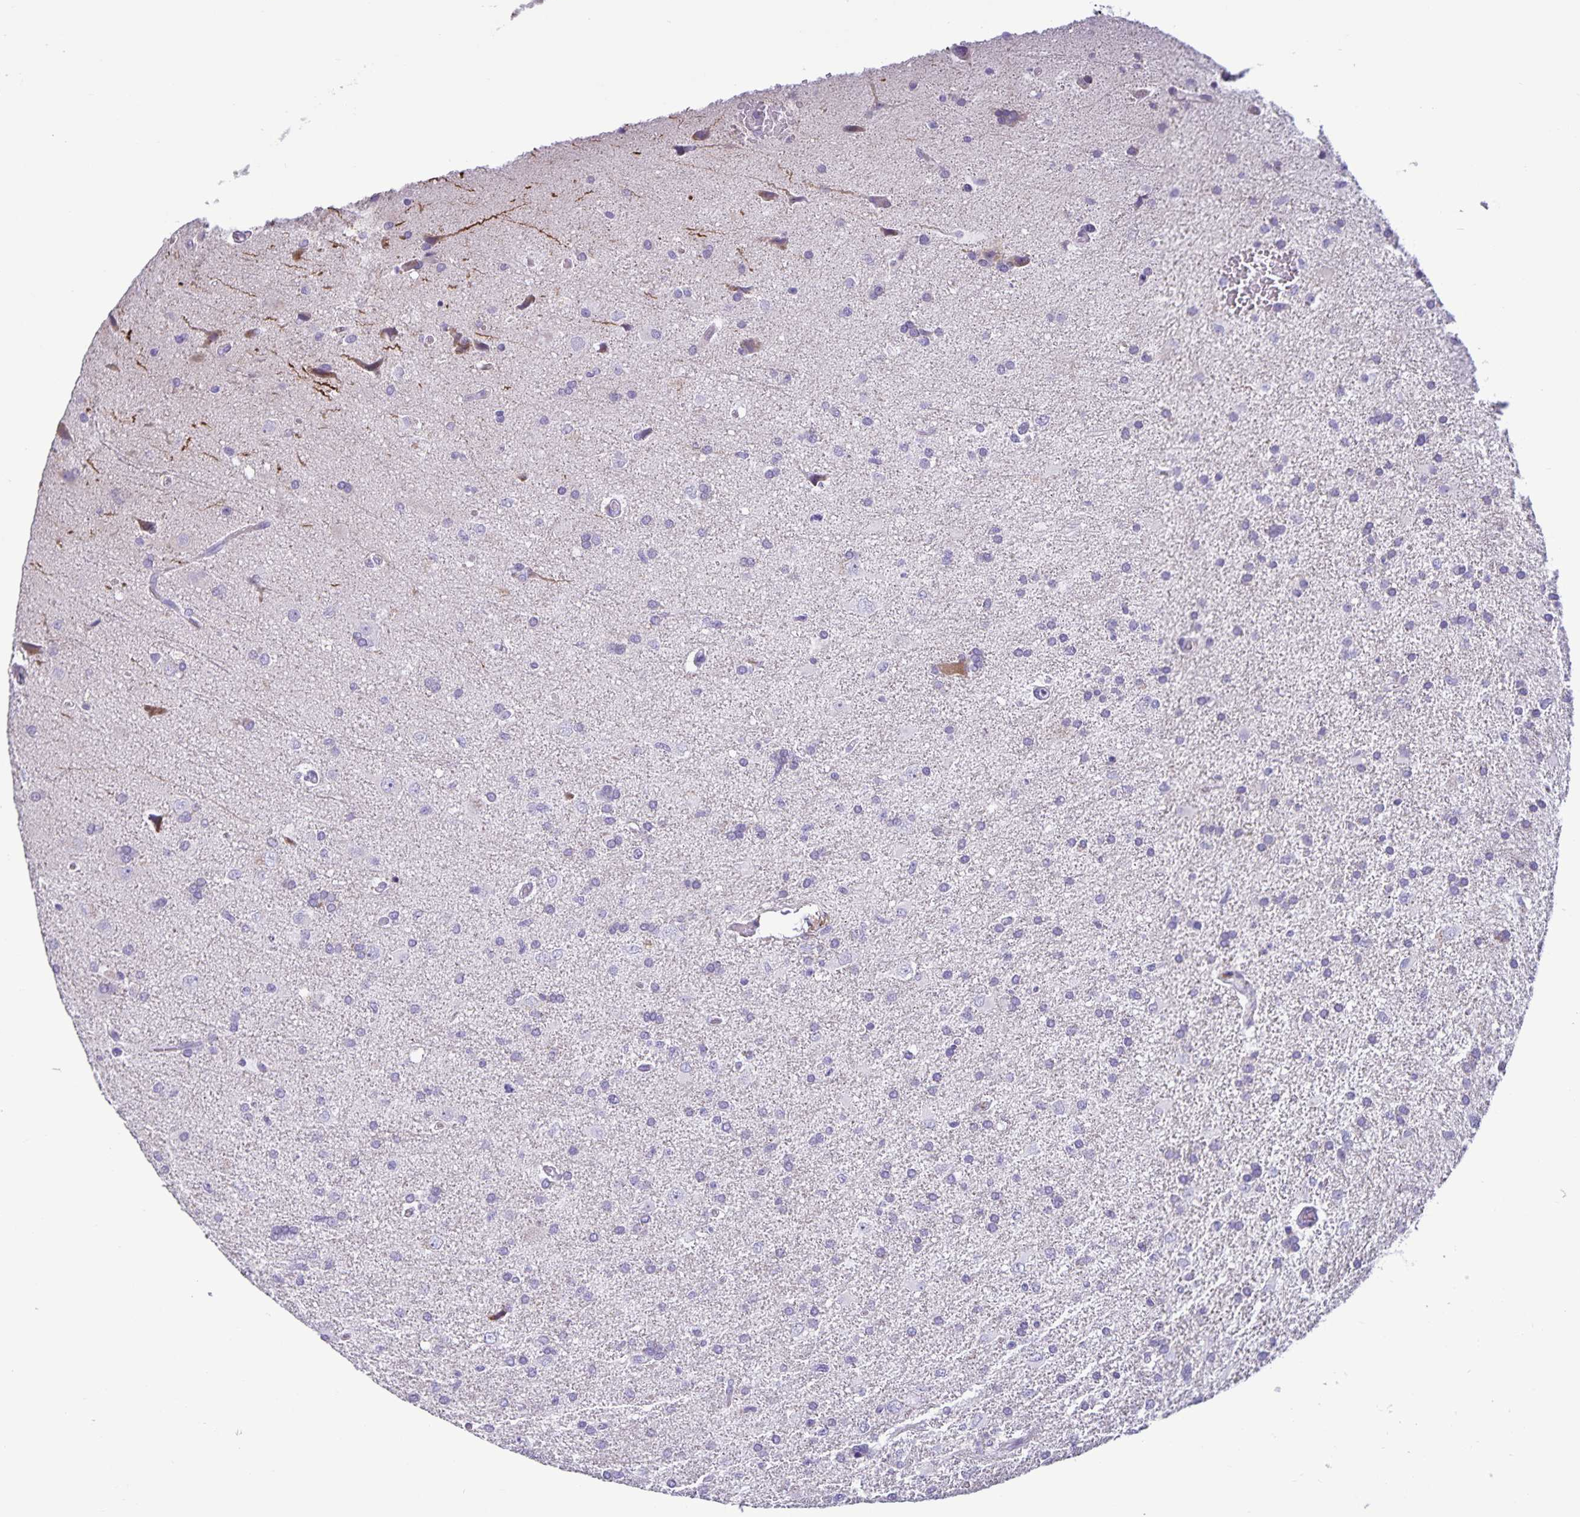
{"staining": {"intensity": "negative", "quantity": "none", "location": "none"}, "tissue": "glioma", "cell_type": "Tumor cells", "image_type": "cancer", "snomed": [{"axis": "morphology", "description": "Glioma, malignant, High grade"}, {"axis": "topography", "description": "Brain"}], "caption": "High magnification brightfield microscopy of malignant glioma (high-grade) stained with DAB (brown) and counterstained with hematoxylin (blue): tumor cells show no significant expression.", "gene": "IBTK", "patient": {"sex": "male", "age": 68}}